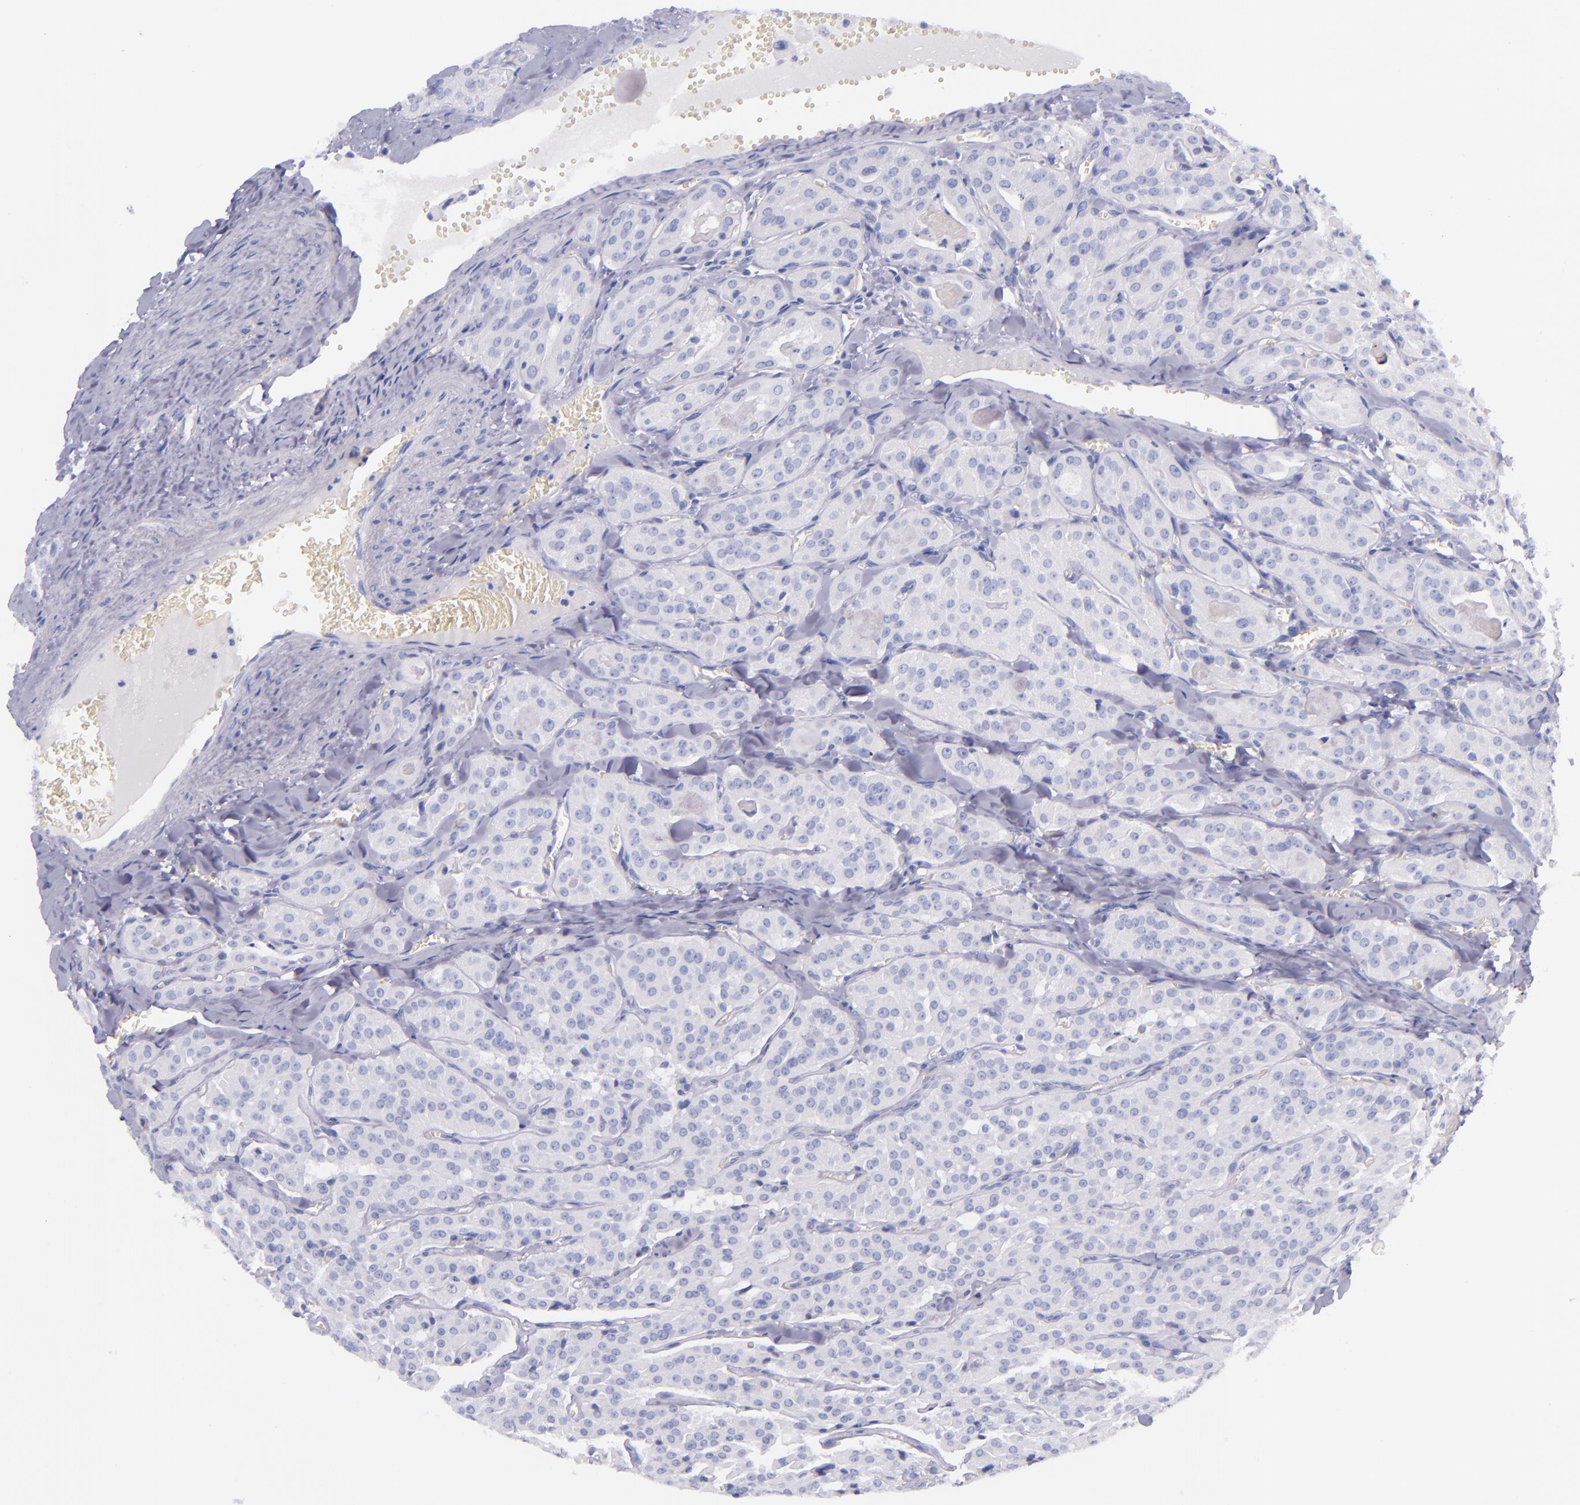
{"staining": {"intensity": "negative", "quantity": "none", "location": "none"}, "tissue": "thyroid cancer", "cell_type": "Tumor cells", "image_type": "cancer", "snomed": [{"axis": "morphology", "description": "Carcinoma, NOS"}, {"axis": "topography", "description": "Thyroid gland"}], "caption": "An immunohistochemistry (IHC) image of thyroid cancer (carcinoma) is shown. There is no staining in tumor cells of thyroid cancer (carcinoma).", "gene": "LAG3", "patient": {"sex": "male", "age": 76}}